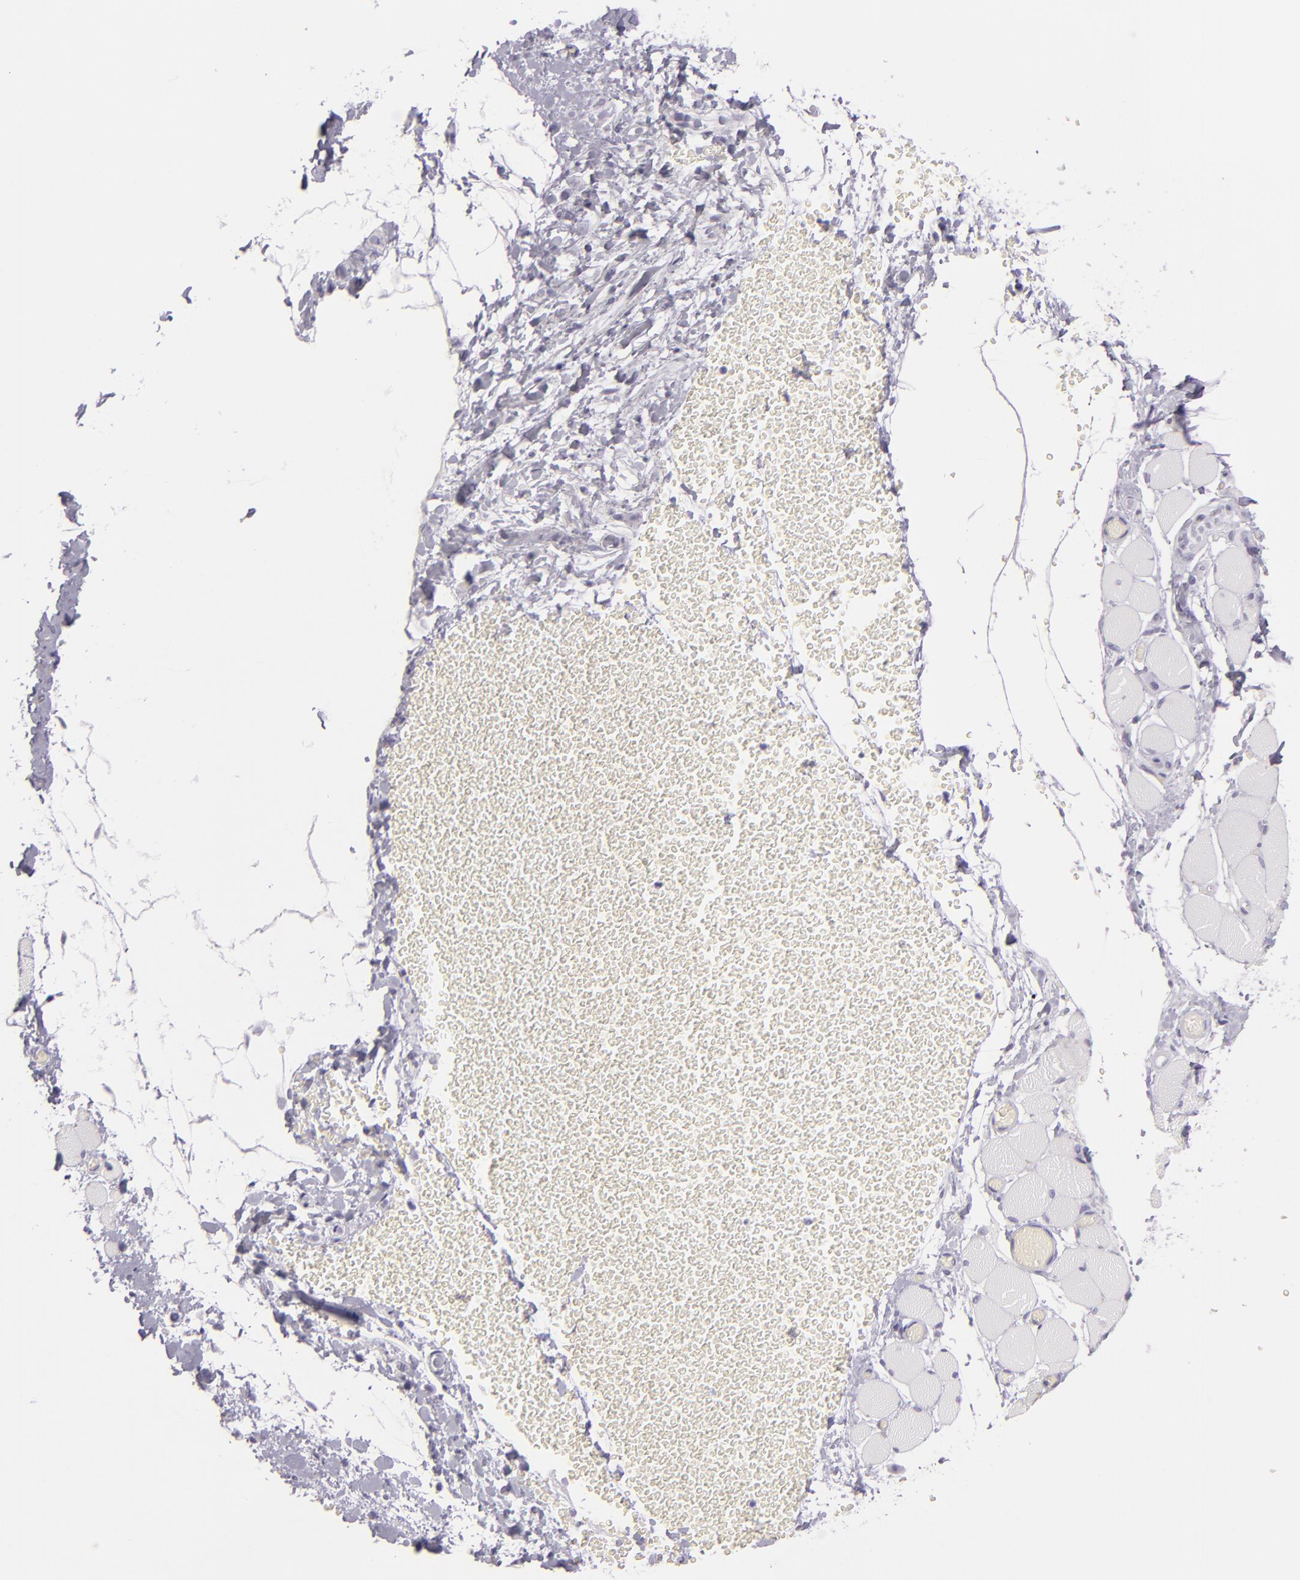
{"staining": {"intensity": "negative", "quantity": "none", "location": "none"}, "tissue": "skeletal muscle", "cell_type": "Myocytes", "image_type": "normal", "snomed": [{"axis": "morphology", "description": "Normal tissue, NOS"}, {"axis": "topography", "description": "Skeletal muscle"}, {"axis": "topography", "description": "Soft tissue"}], "caption": "An IHC image of unremarkable skeletal muscle is shown. There is no staining in myocytes of skeletal muscle.", "gene": "MCM3", "patient": {"sex": "female", "age": 58}}